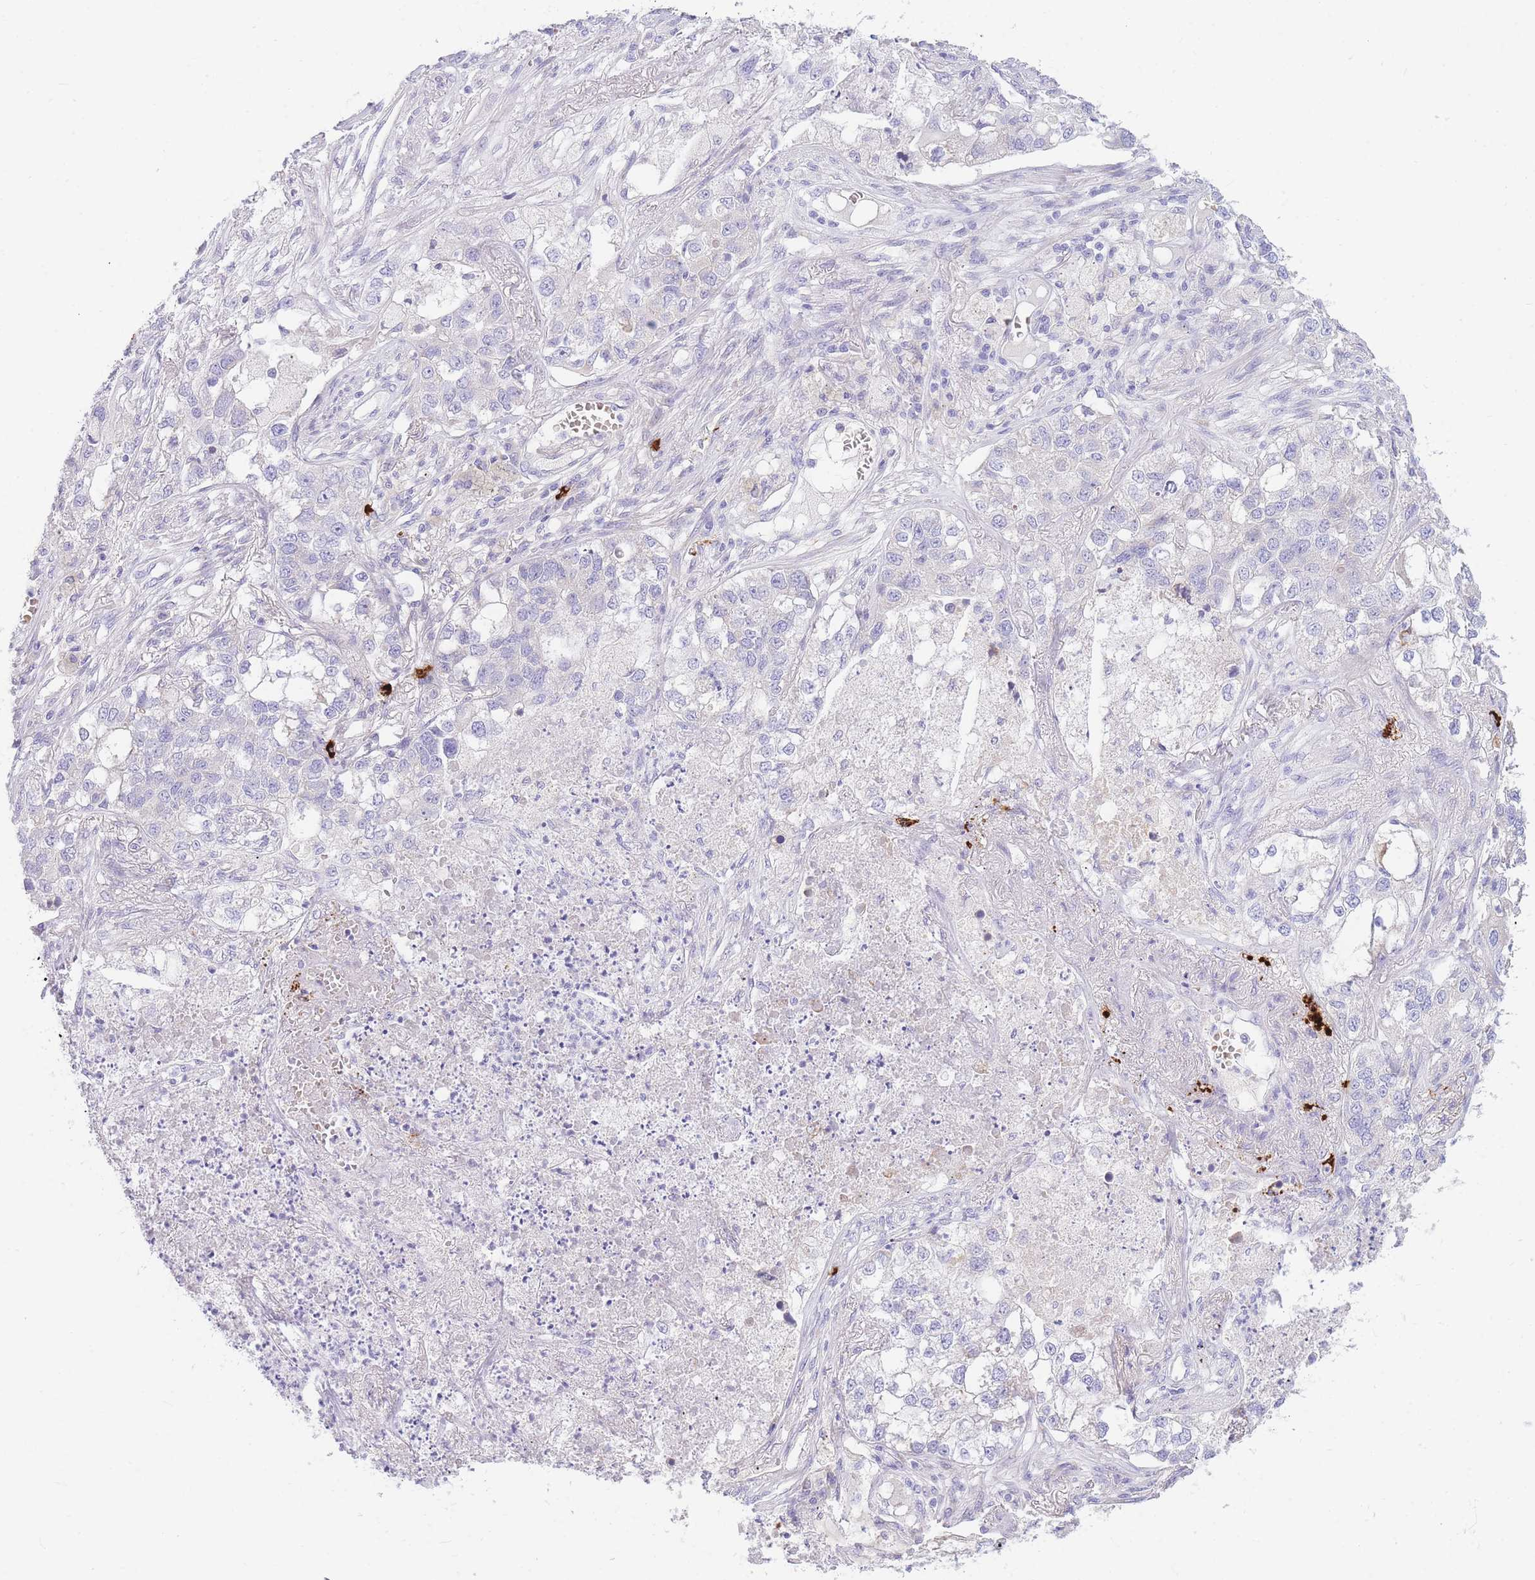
{"staining": {"intensity": "negative", "quantity": "none", "location": "none"}, "tissue": "lung cancer", "cell_type": "Tumor cells", "image_type": "cancer", "snomed": [{"axis": "morphology", "description": "Adenocarcinoma, NOS"}, {"axis": "topography", "description": "Lung"}], "caption": "Immunohistochemical staining of human lung cancer displays no significant staining in tumor cells. (Immunohistochemistry, brightfield microscopy, high magnification).", "gene": "TPSD1", "patient": {"sex": "male", "age": 49}}